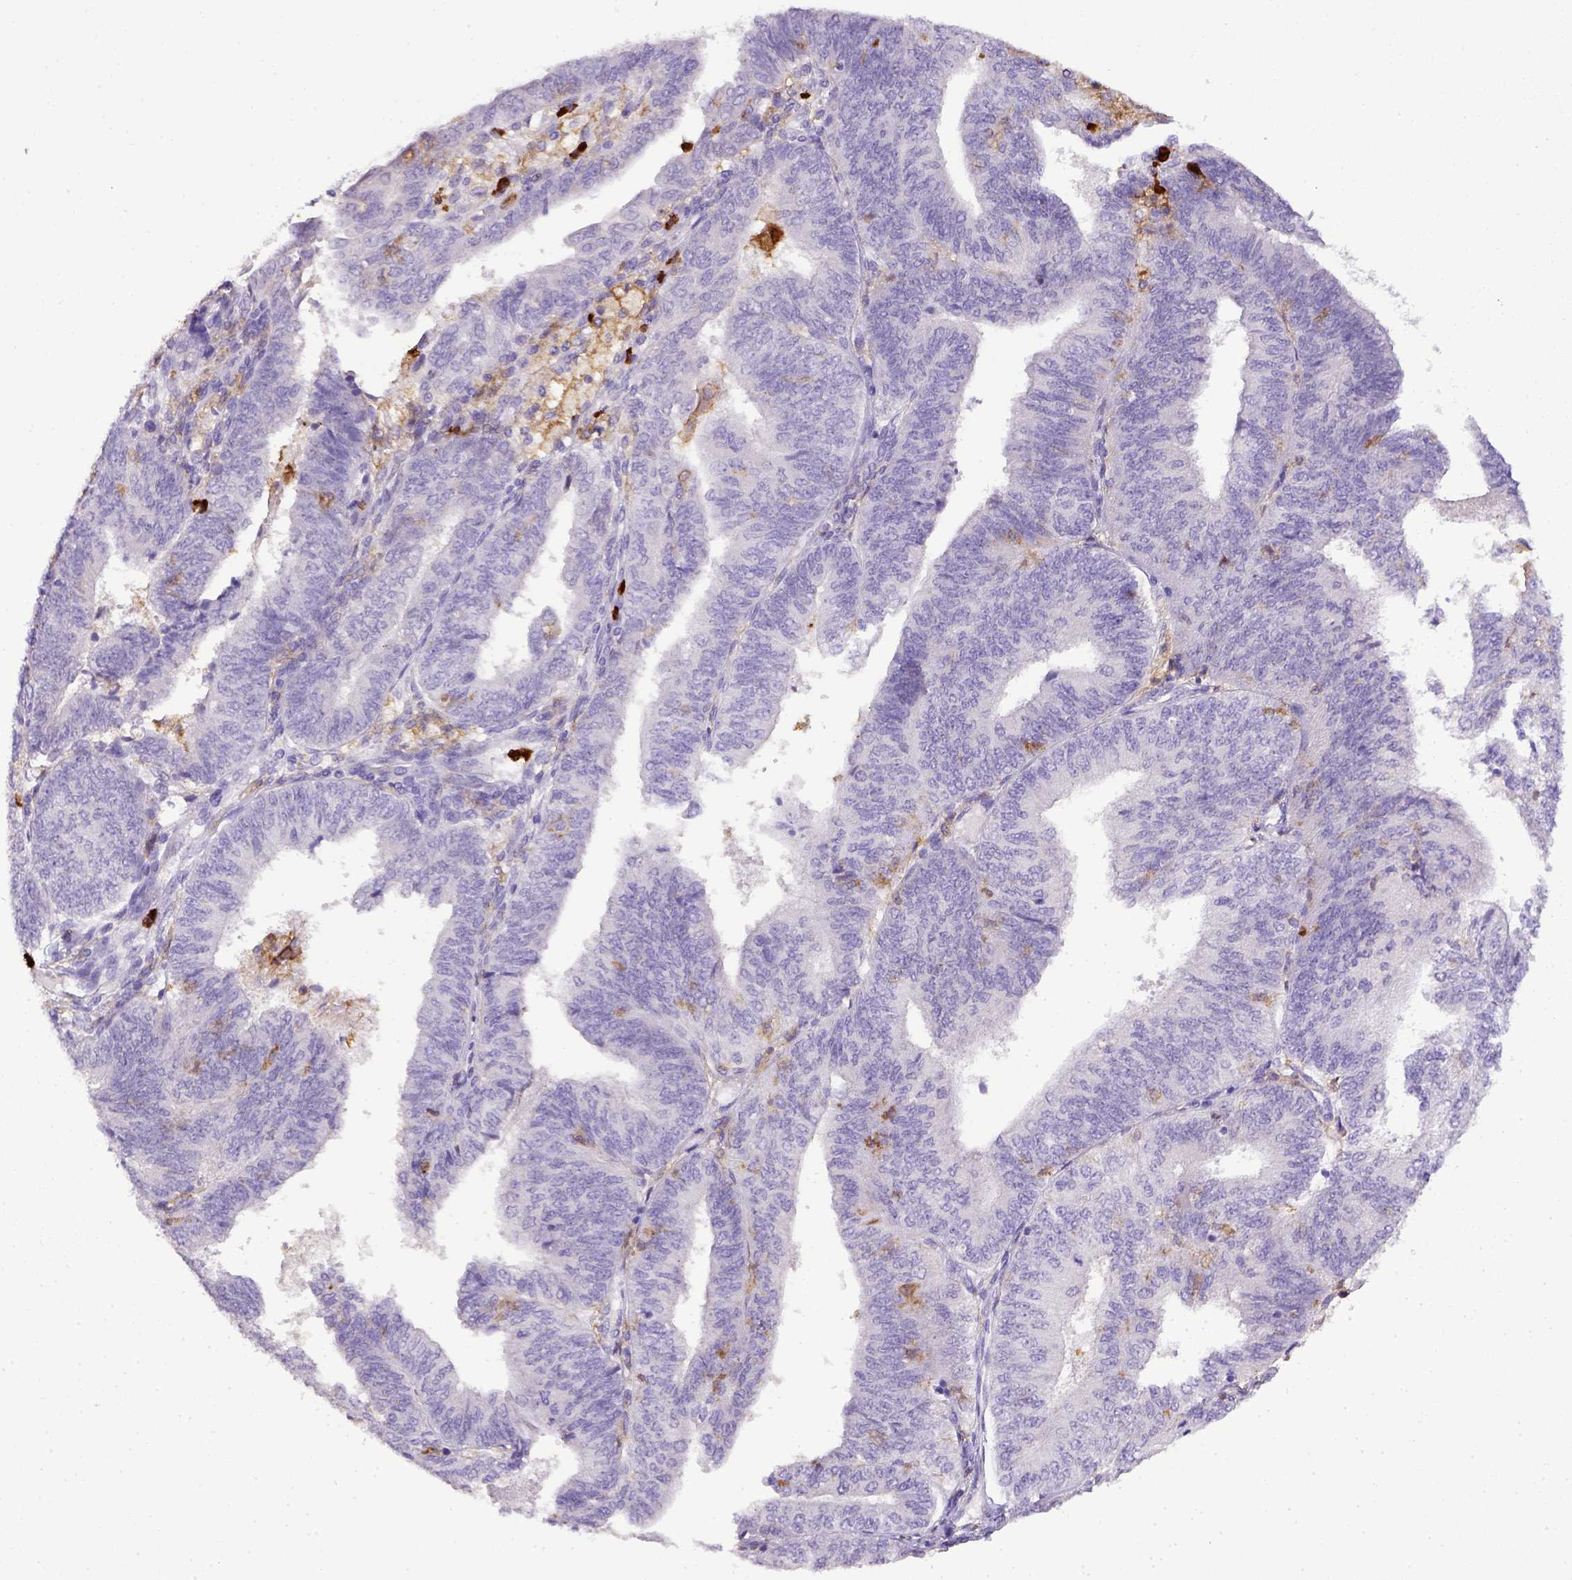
{"staining": {"intensity": "negative", "quantity": "none", "location": "none"}, "tissue": "endometrial cancer", "cell_type": "Tumor cells", "image_type": "cancer", "snomed": [{"axis": "morphology", "description": "Adenocarcinoma, NOS"}, {"axis": "topography", "description": "Endometrium"}], "caption": "This image is of adenocarcinoma (endometrial) stained with immunohistochemistry to label a protein in brown with the nuclei are counter-stained blue. There is no expression in tumor cells.", "gene": "ITGAM", "patient": {"sex": "female", "age": 58}}